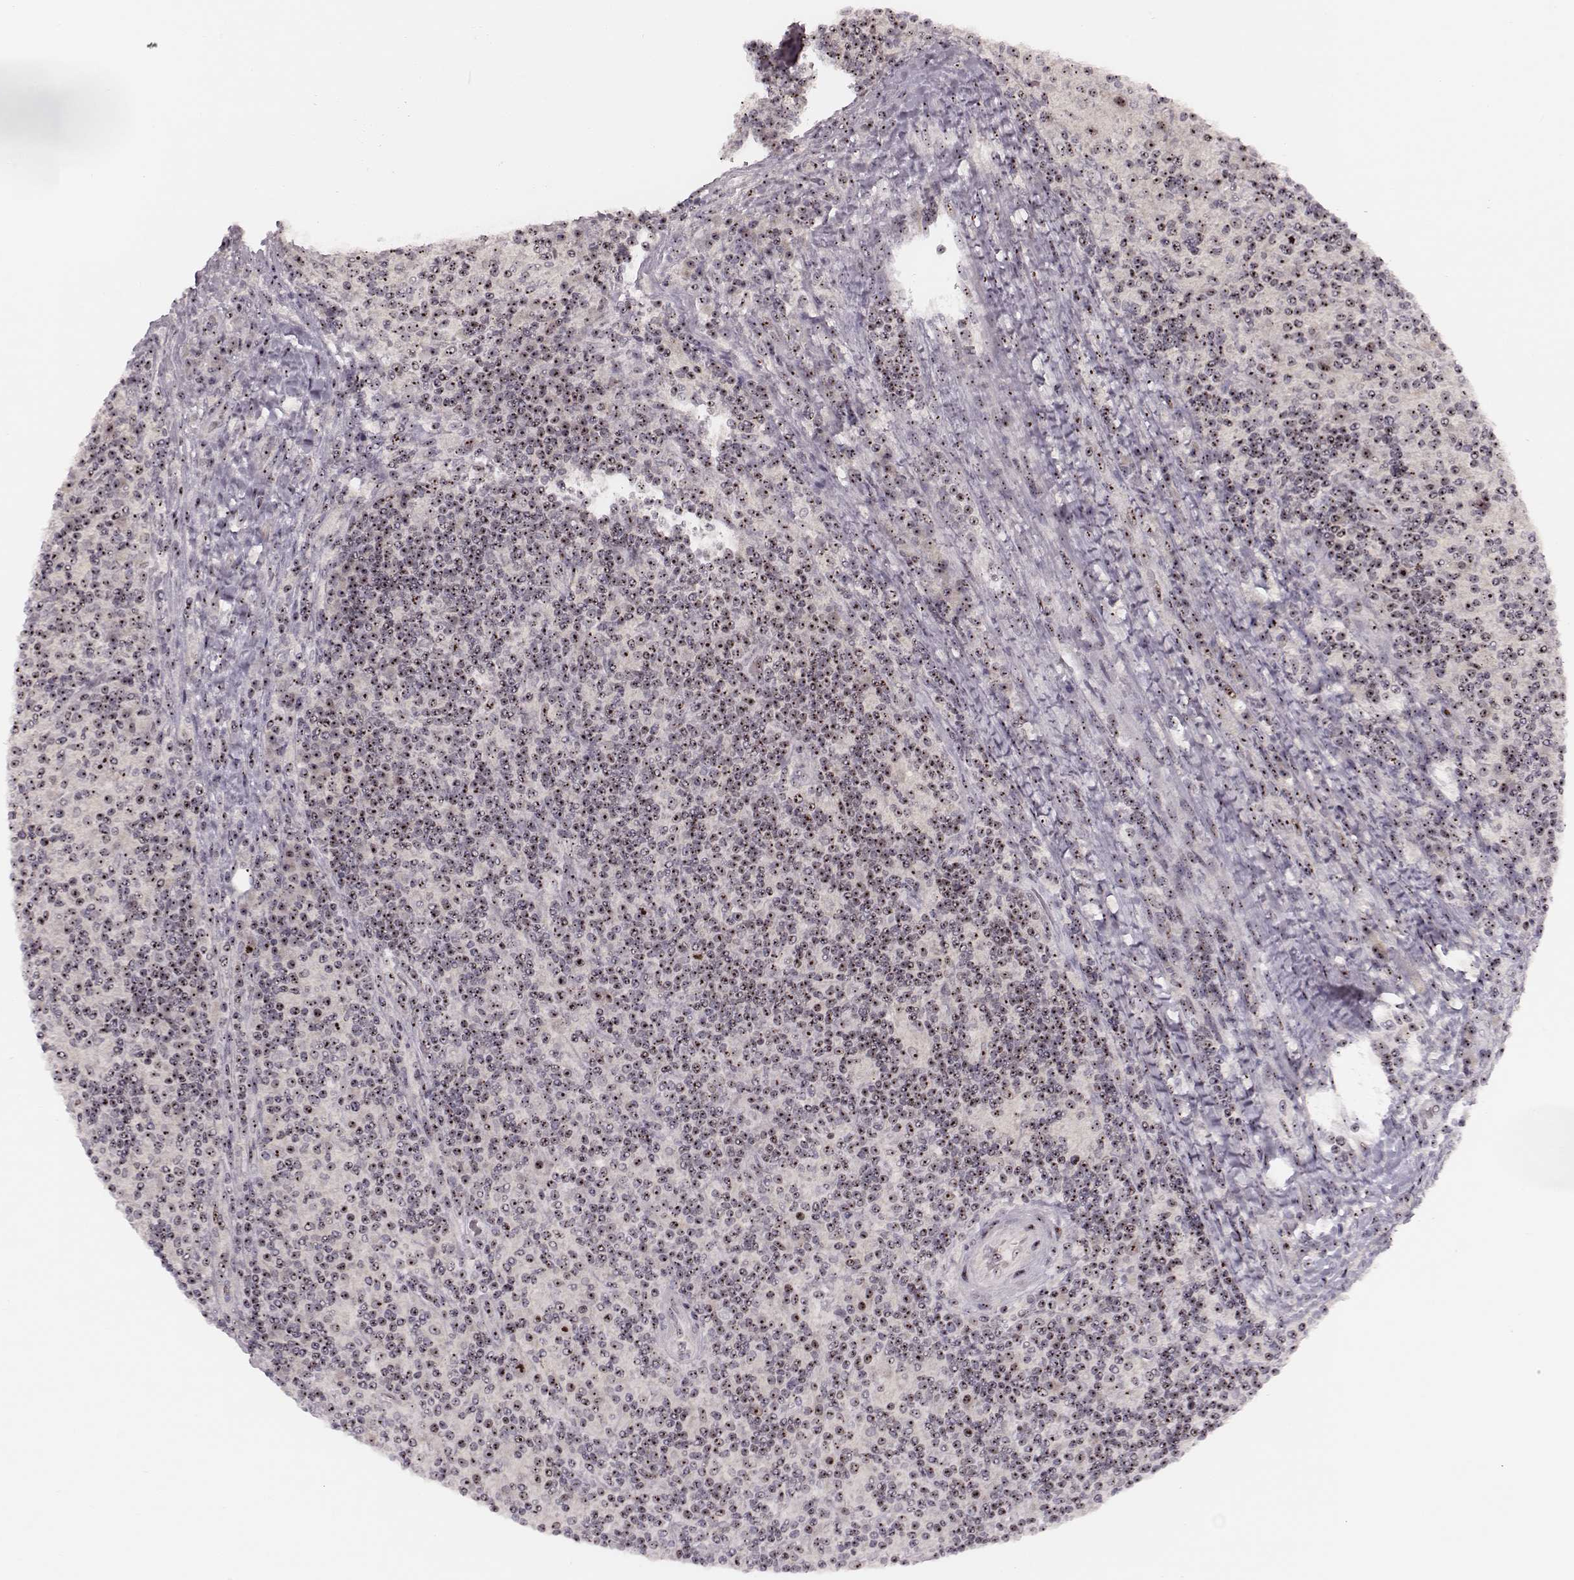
{"staining": {"intensity": "moderate", "quantity": ">75%", "location": "nuclear"}, "tissue": "lymphoma", "cell_type": "Tumor cells", "image_type": "cancer", "snomed": [{"axis": "morphology", "description": "Hodgkin's disease, NOS"}, {"axis": "topography", "description": "Lymph node"}], "caption": "The photomicrograph reveals a brown stain indicating the presence of a protein in the nuclear of tumor cells in Hodgkin's disease. (IHC, brightfield microscopy, high magnification).", "gene": "NOP56", "patient": {"sex": "male", "age": 70}}